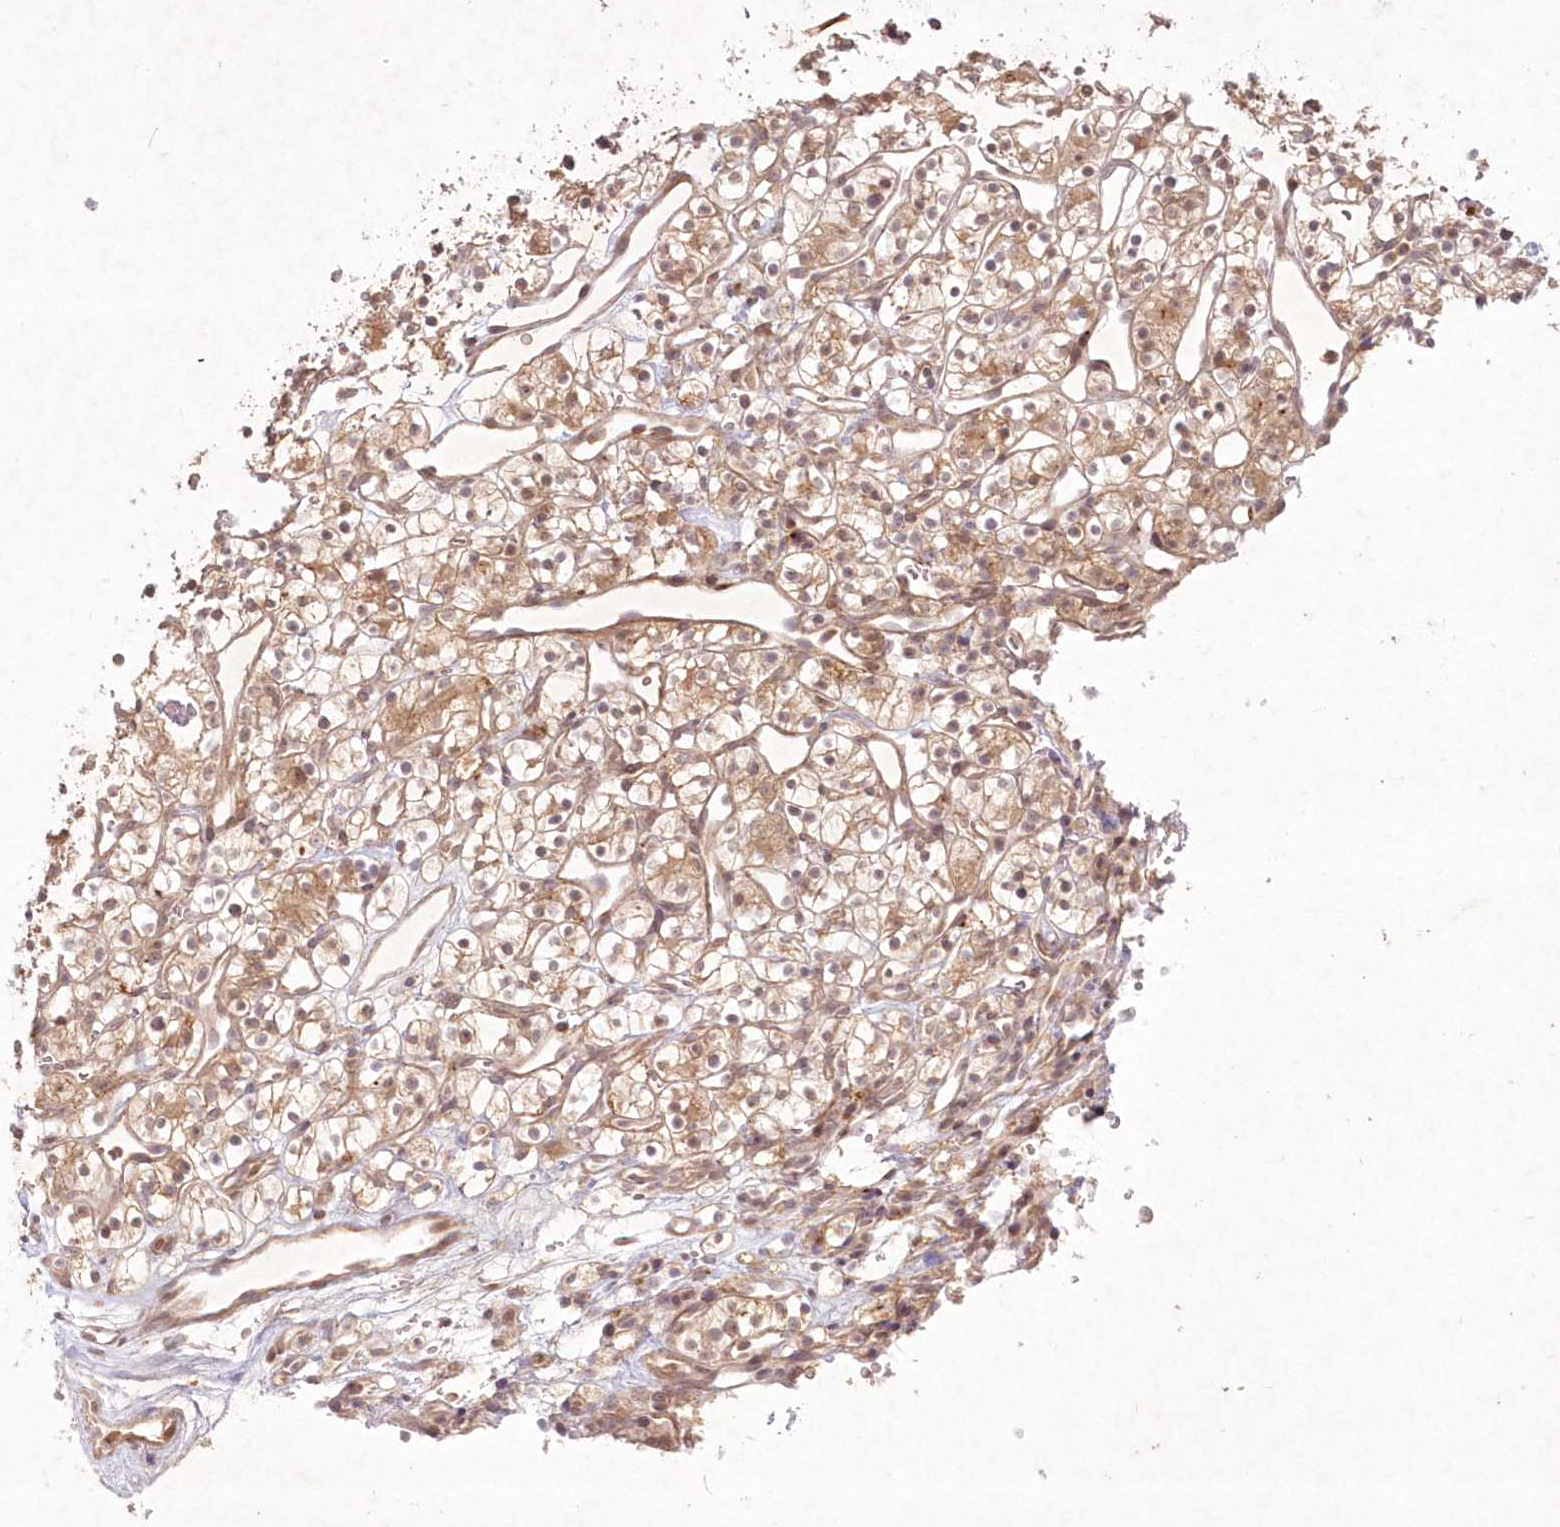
{"staining": {"intensity": "moderate", "quantity": ">75%", "location": "cytoplasmic/membranous"}, "tissue": "renal cancer", "cell_type": "Tumor cells", "image_type": "cancer", "snomed": [{"axis": "morphology", "description": "Adenocarcinoma, NOS"}, {"axis": "topography", "description": "Kidney"}], "caption": "A brown stain shows moderate cytoplasmic/membranous staining of a protein in renal cancer tumor cells. (DAB IHC with brightfield microscopy, high magnification).", "gene": "TOGARAM2", "patient": {"sex": "female", "age": 57}}